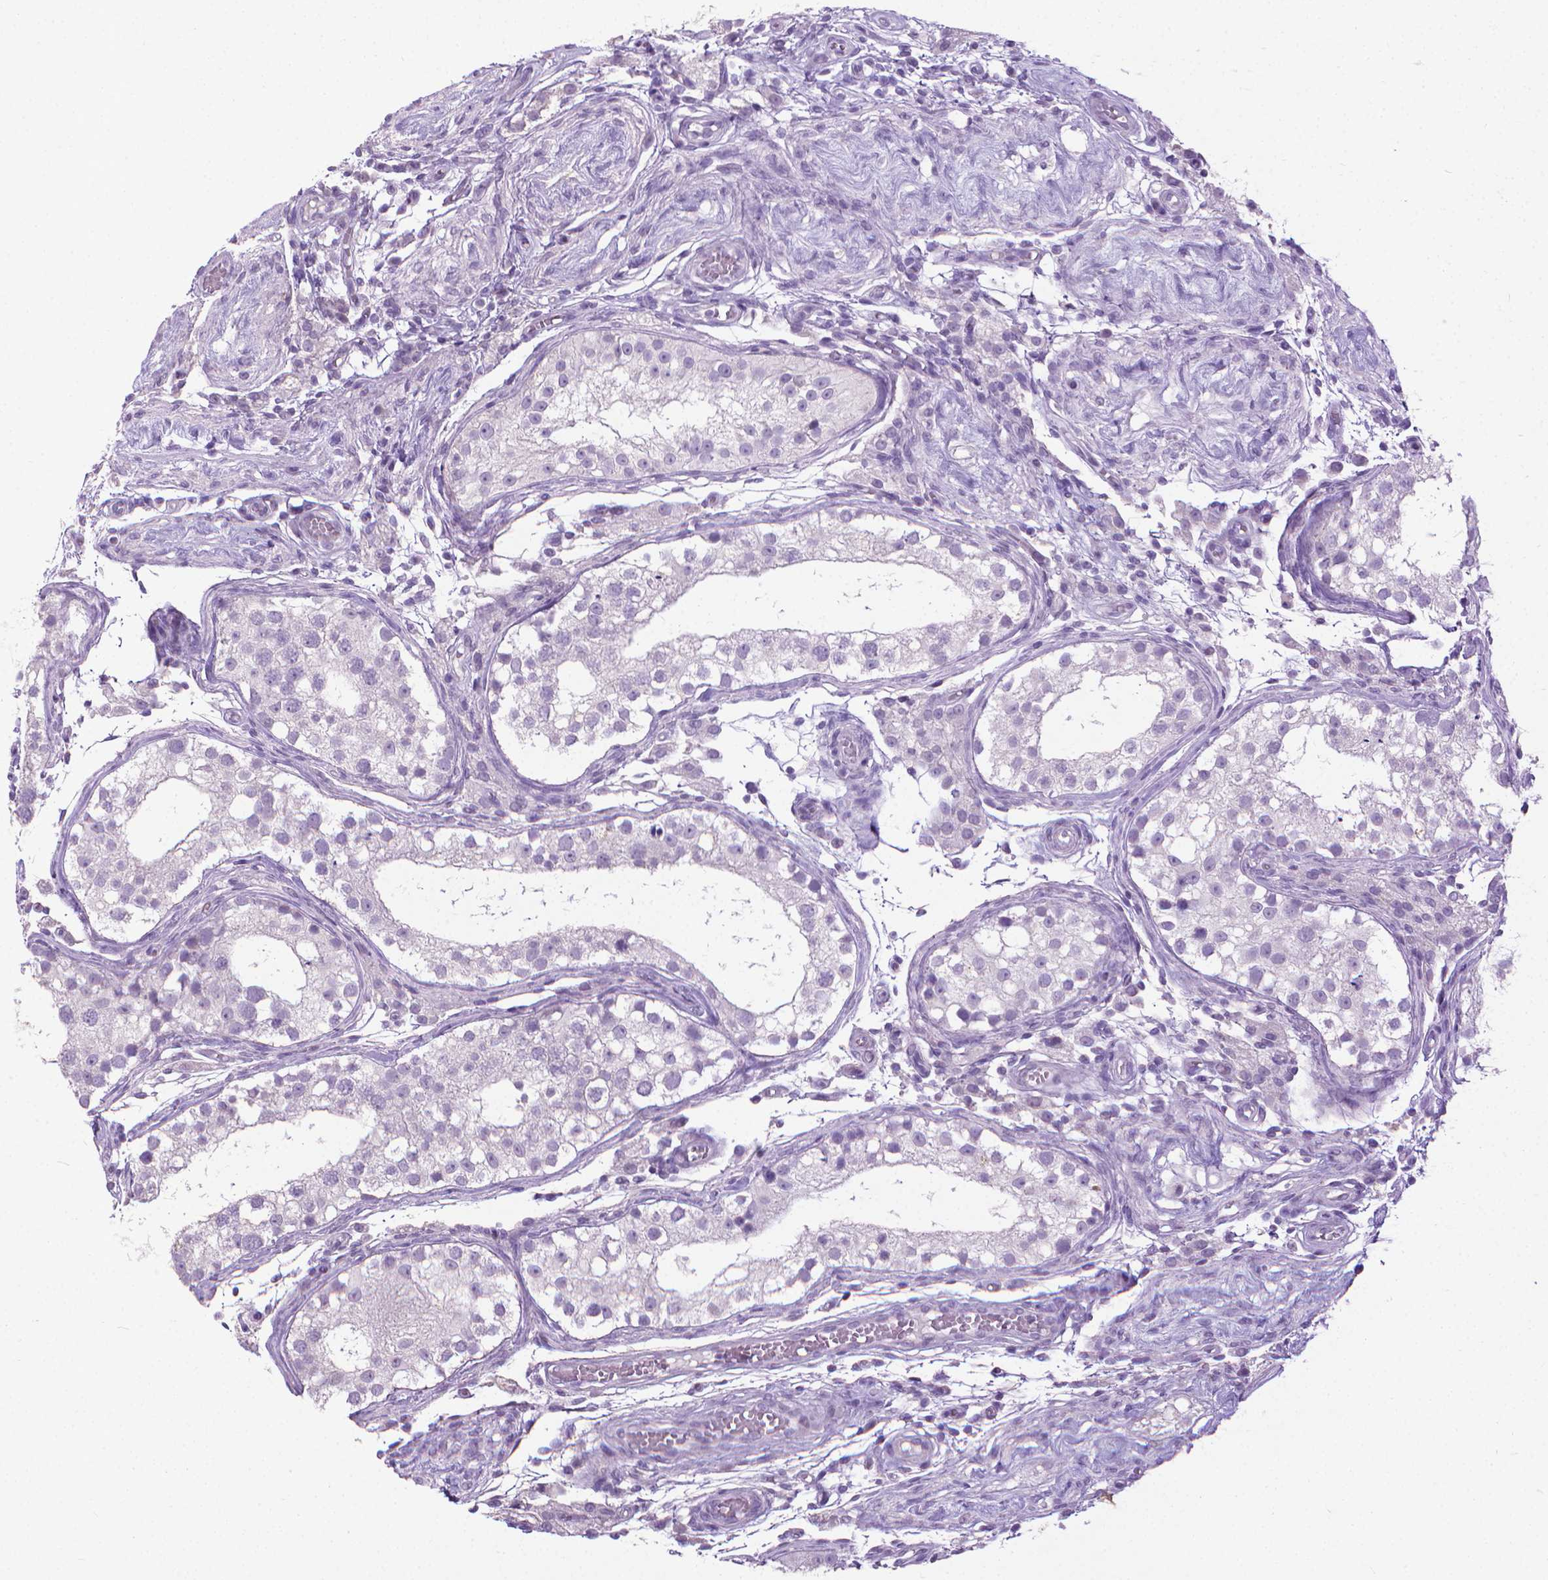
{"staining": {"intensity": "negative", "quantity": "none", "location": "none"}, "tissue": "testis", "cell_type": "Cells in seminiferous ducts", "image_type": "normal", "snomed": [{"axis": "morphology", "description": "Normal tissue, NOS"}, {"axis": "morphology", "description": "Seminoma, NOS"}, {"axis": "topography", "description": "Testis"}], "caption": "This is a image of IHC staining of benign testis, which shows no staining in cells in seminiferous ducts.", "gene": "KRT5", "patient": {"sex": "male", "age": 29}}